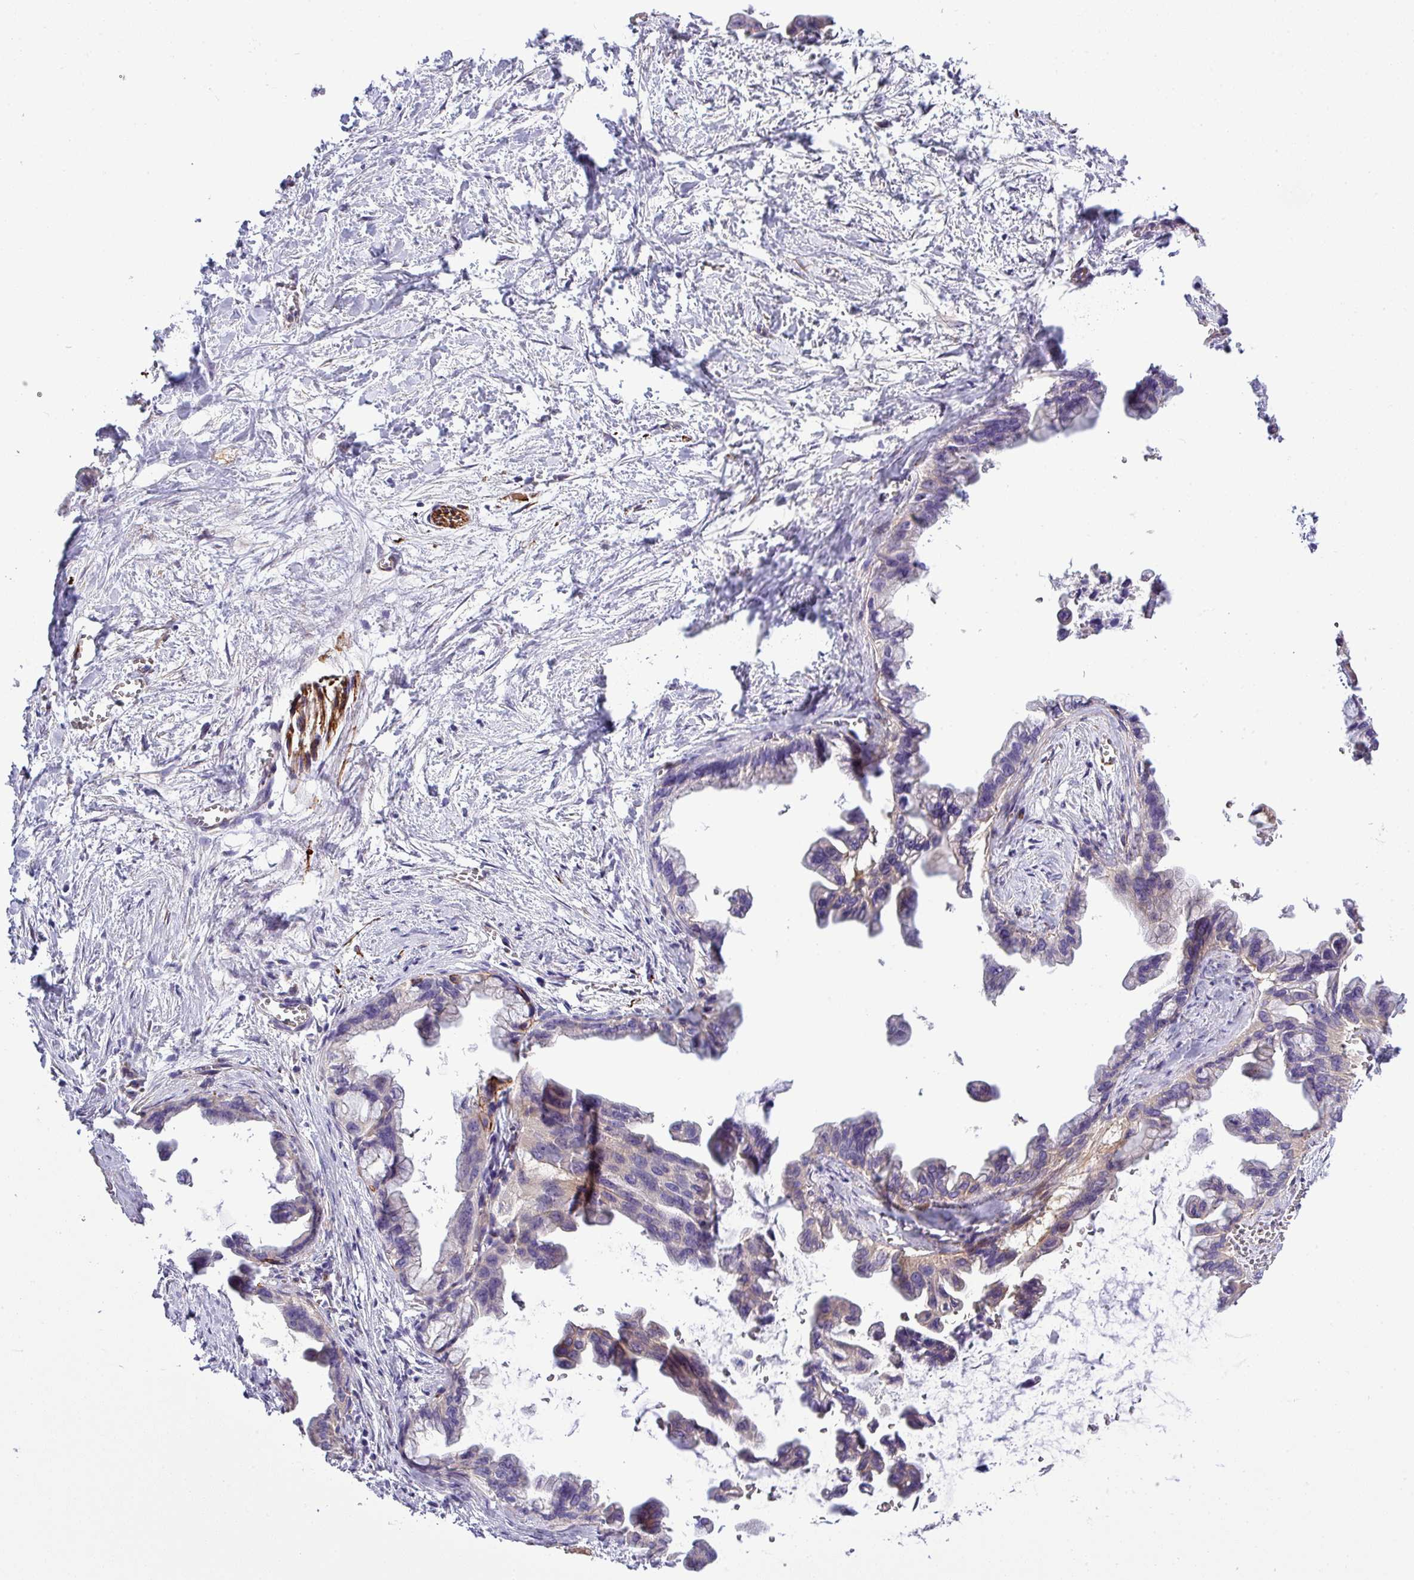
{"staining": {"intensity": "moderate", "quantity": "<25%", "location": "cytoplasmic/membranous"}, "tissue": "pancreatic cancer", "cell_type": "Tumor cells", "image_type": "cancer", "snomed": [{"axis": "morphology", "description": "Adenocarcinoma, NOS"}, {"axis": "topography", "description": "Pancreas"}], "caption": "High-magnification brightfield microscopy of pancreatic cancer stained with DAB (brown) and counterstained with hematoxylin (blue). tumor cells exhibit moderate cytoplasmic/membranous expression is present in about<25% of cells.", "gene": "PARD6A", "patient": {"sex": "male", "age": 61}}